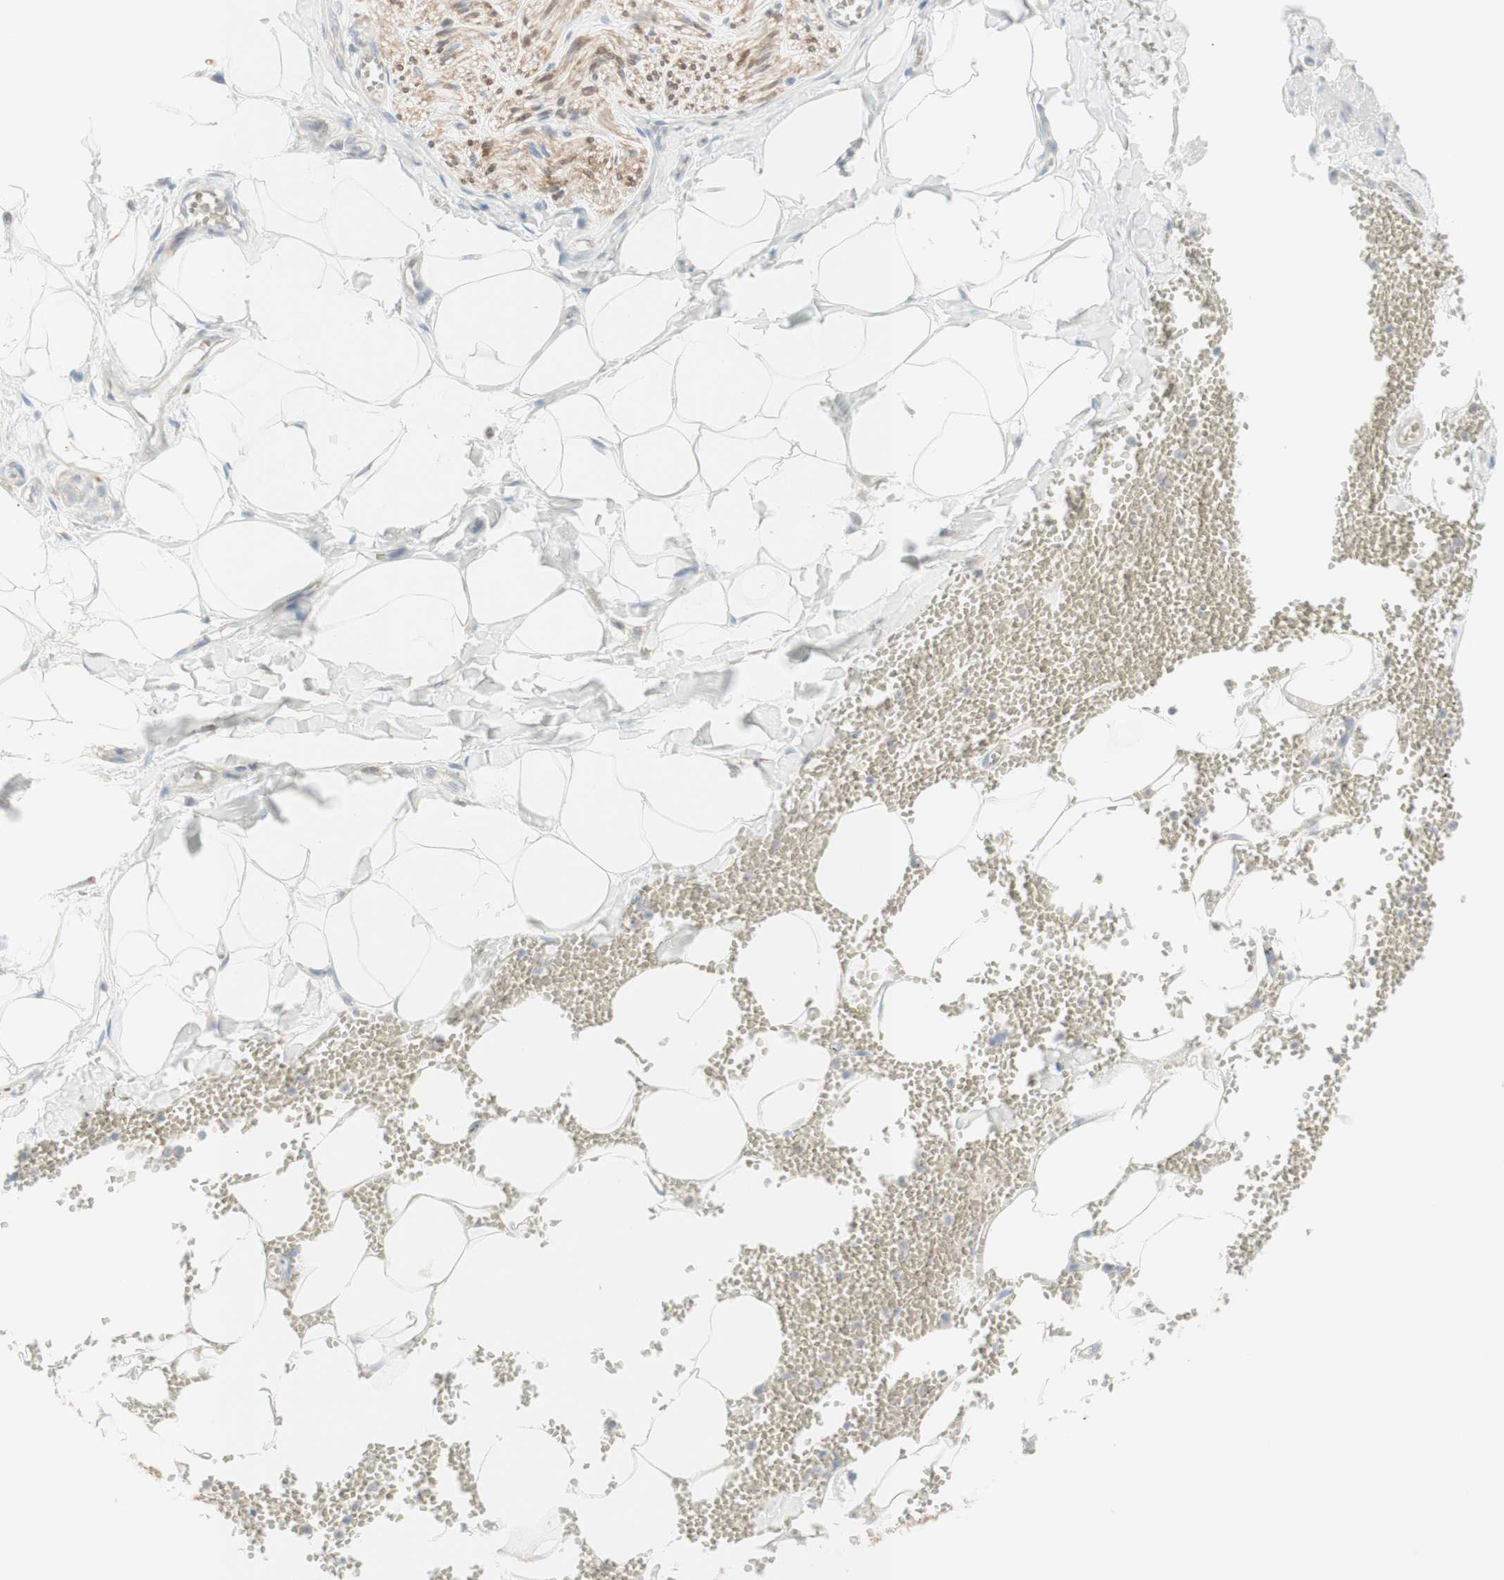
{"staining": {"intensity": "negative", "quantity": "none", "location": "none"}, "tissue": "adipose tissue", "cell_type": "Adipocytes", "image_type": "normal", "snomed": [{"axis": "morphology", "description": "Normal tissue, NOS"}, {"axis": "topography", "description": "Adipose tissue"}, {"axis": "topography", "description": "Peripheral nerve tissue"}], "caption": "Immunohistochemistry (IHC) photomicrograph of normal adipose tissue: human adipose tissue stained with DAB displays no significant protein staining in adipocytes. (DAB immunohistochemistry (IHC) visualized using brightfield microscopy, high magnification).", "gene": "COMT", "patient": {"sex": "male", "age": 52}}